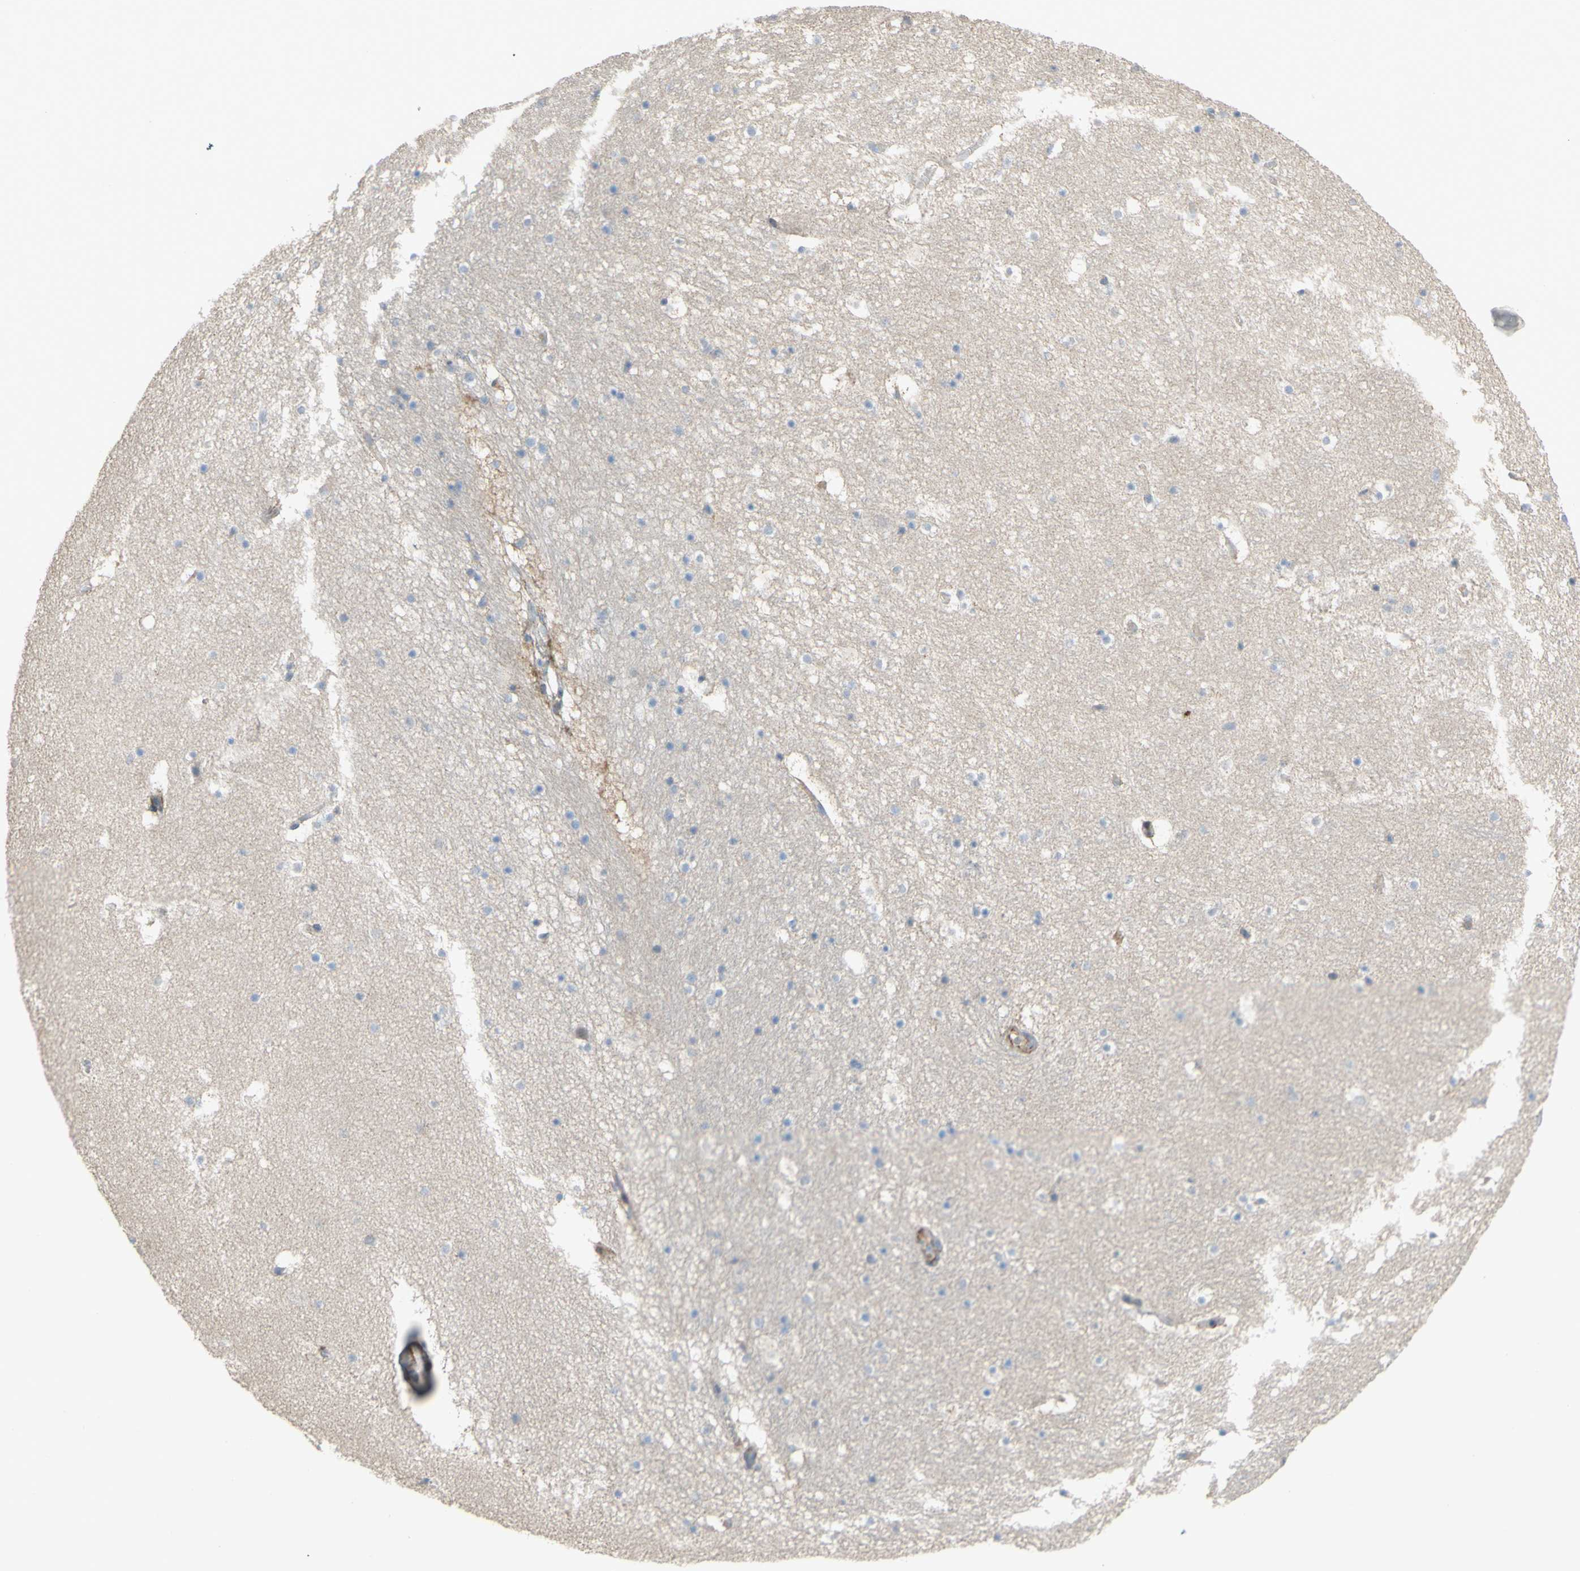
{"staining": {"intensity": "negative", "quantity": "none", "location": "none"}, "tissue": "hippocampus", "cell_type": "Glial cells", "image_type": "normal", "snomed": [{"axis": "morphology", "description": "Normal tissue, NOS"}, {"axis": "topography", "description": "Hippocampus"}], "caption": "There is no significant expression in glial cells of hippocampus. Brightfield microscopy of immunohistochemistry stained with DAB (3,3'-diaminobenzidine) (brown) and hematoxylin (blue), captured at high magnification.", "gene": "CDCP1", "patient": {"sex": "male", "age": 45}}